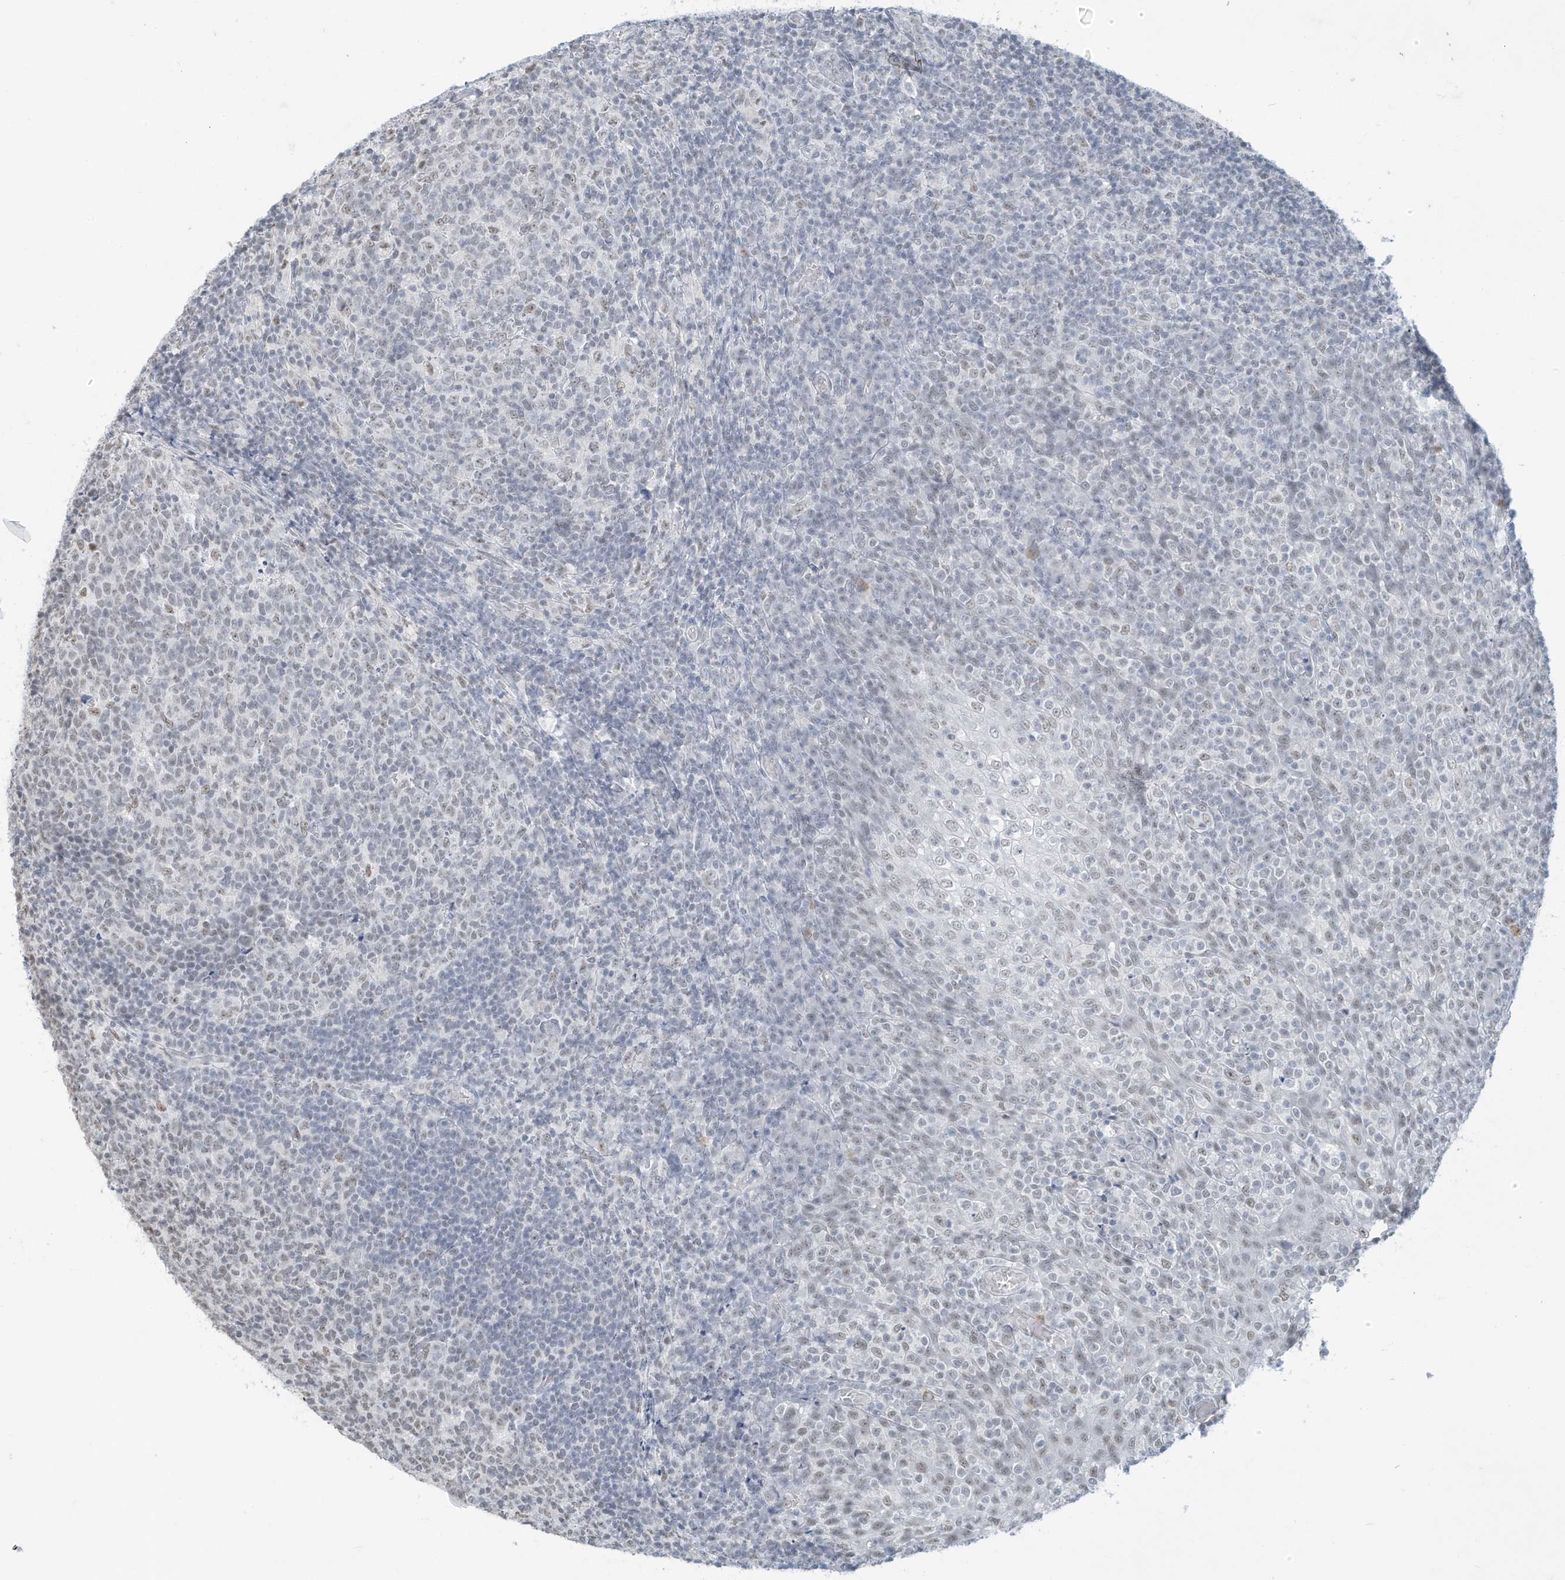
{"staining": {"intensity": "negative", "quantity": "none", "location": "none"}, "tissue": "tonsil", "cell_type": "Germinal center cells", "image_type": "normal", "snomed": [{"axis": "morphology", "description": "Normal tissue, NOS"}, {"axis": "topography", "description": "Tonsil"}], "caption": "Immunohistochemistry of benign human tonsil shows no expression in germinal center cells.", "gene": "PGC", "patient": {"sex": "female", "age": 19}}